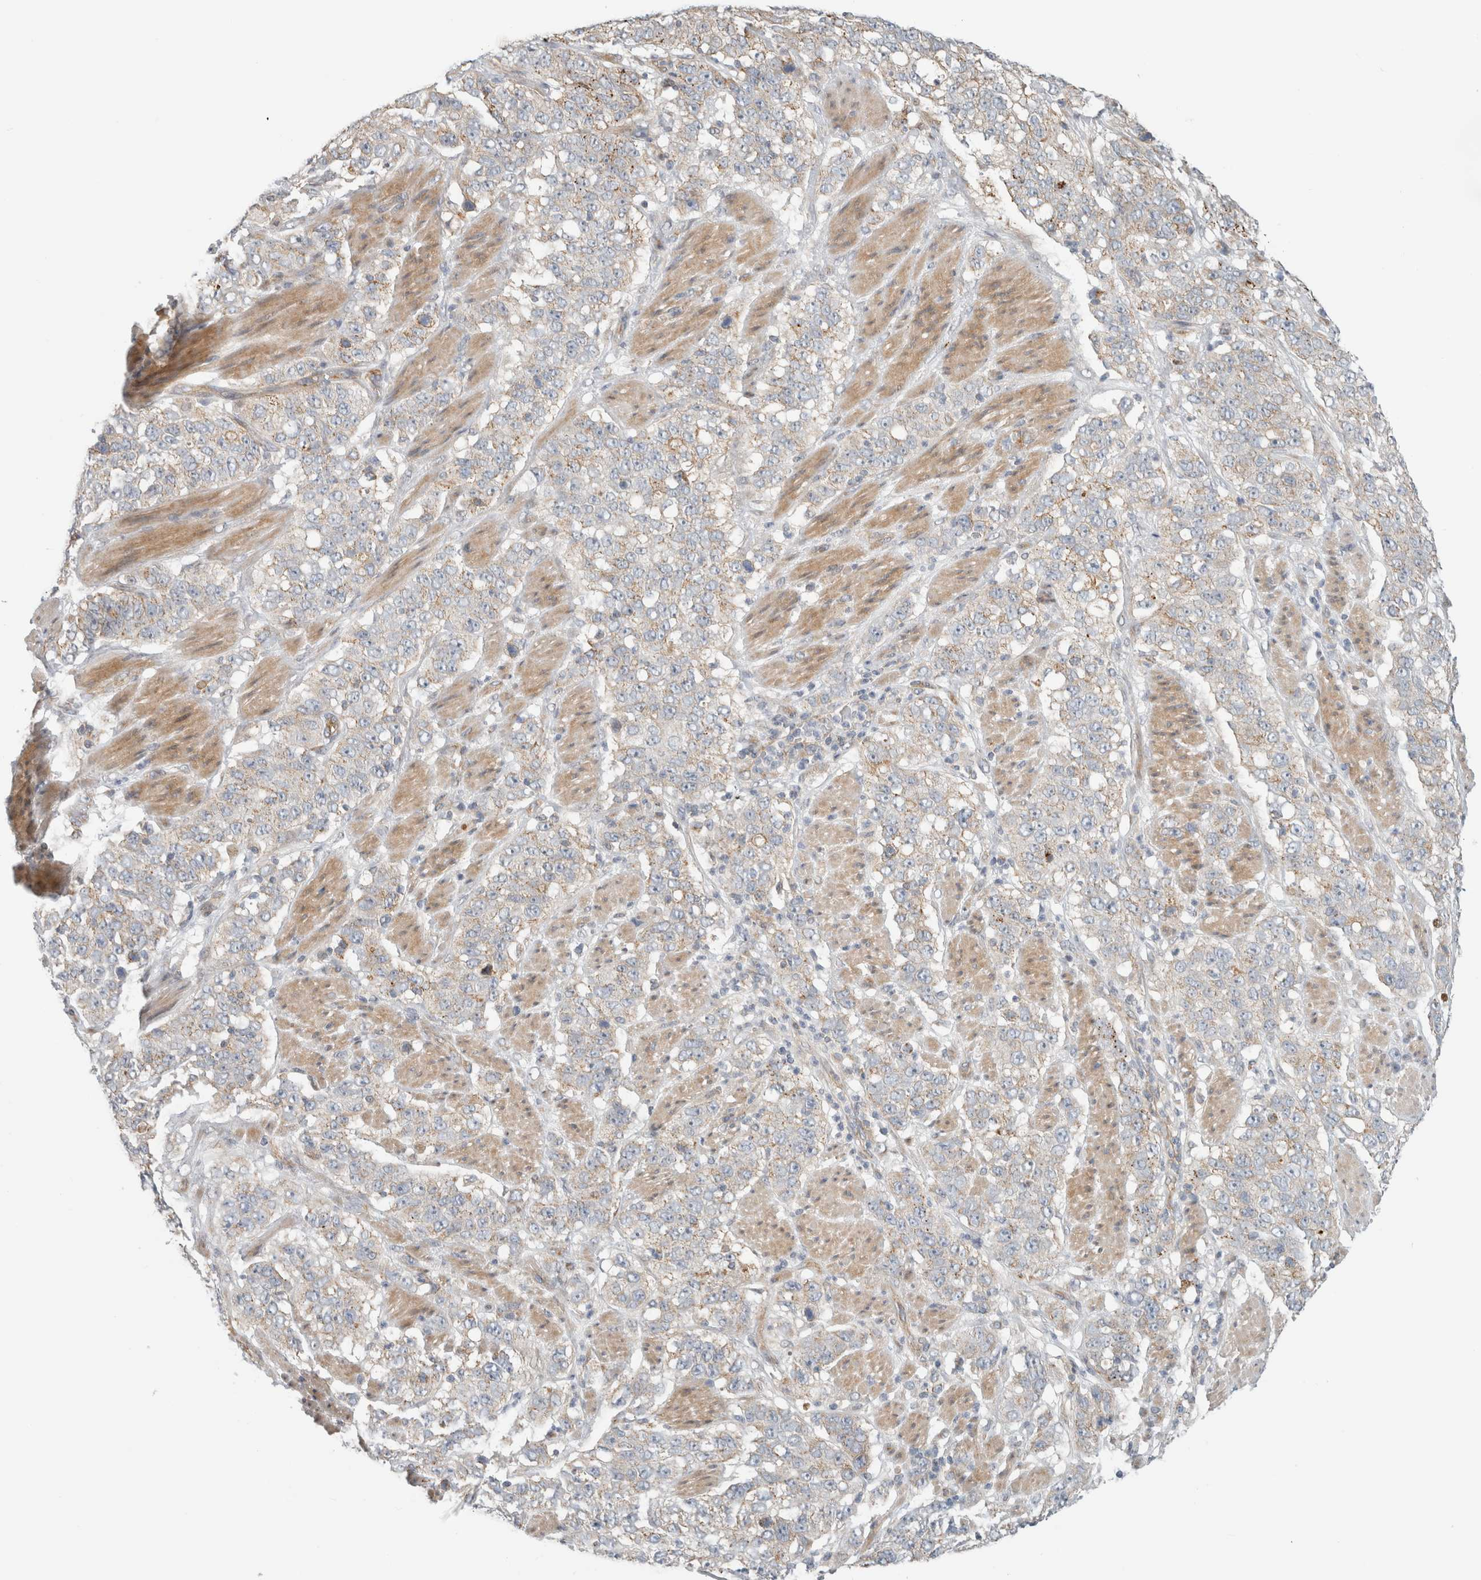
{"staining": {"intensity": "weak", "quantity": ">75%", "location": "cytoplasmic/membranous"}, "tissue": "stomach cancer", "cell_type": "Tumor cells", "image_type": "cancer", "snomed": [{"axis": "morphology", "description": "Adenocarcinoma, NOS"}, {"axis": "topography", "description": "Stomach"}], "caption": "Immunohistochemical staining of adenocarcinoma (stomach) demonstrates low levels of weak cytoplasmic/membranous positivity in approximately >75% of tumor cells. The staining is performed using DAB brown chromogen to label protein expression. The nuclei are counter-stained blue using hematoxylin.", "gene": "KPNA5", "patient": {"sex": "male", "age": 48}}